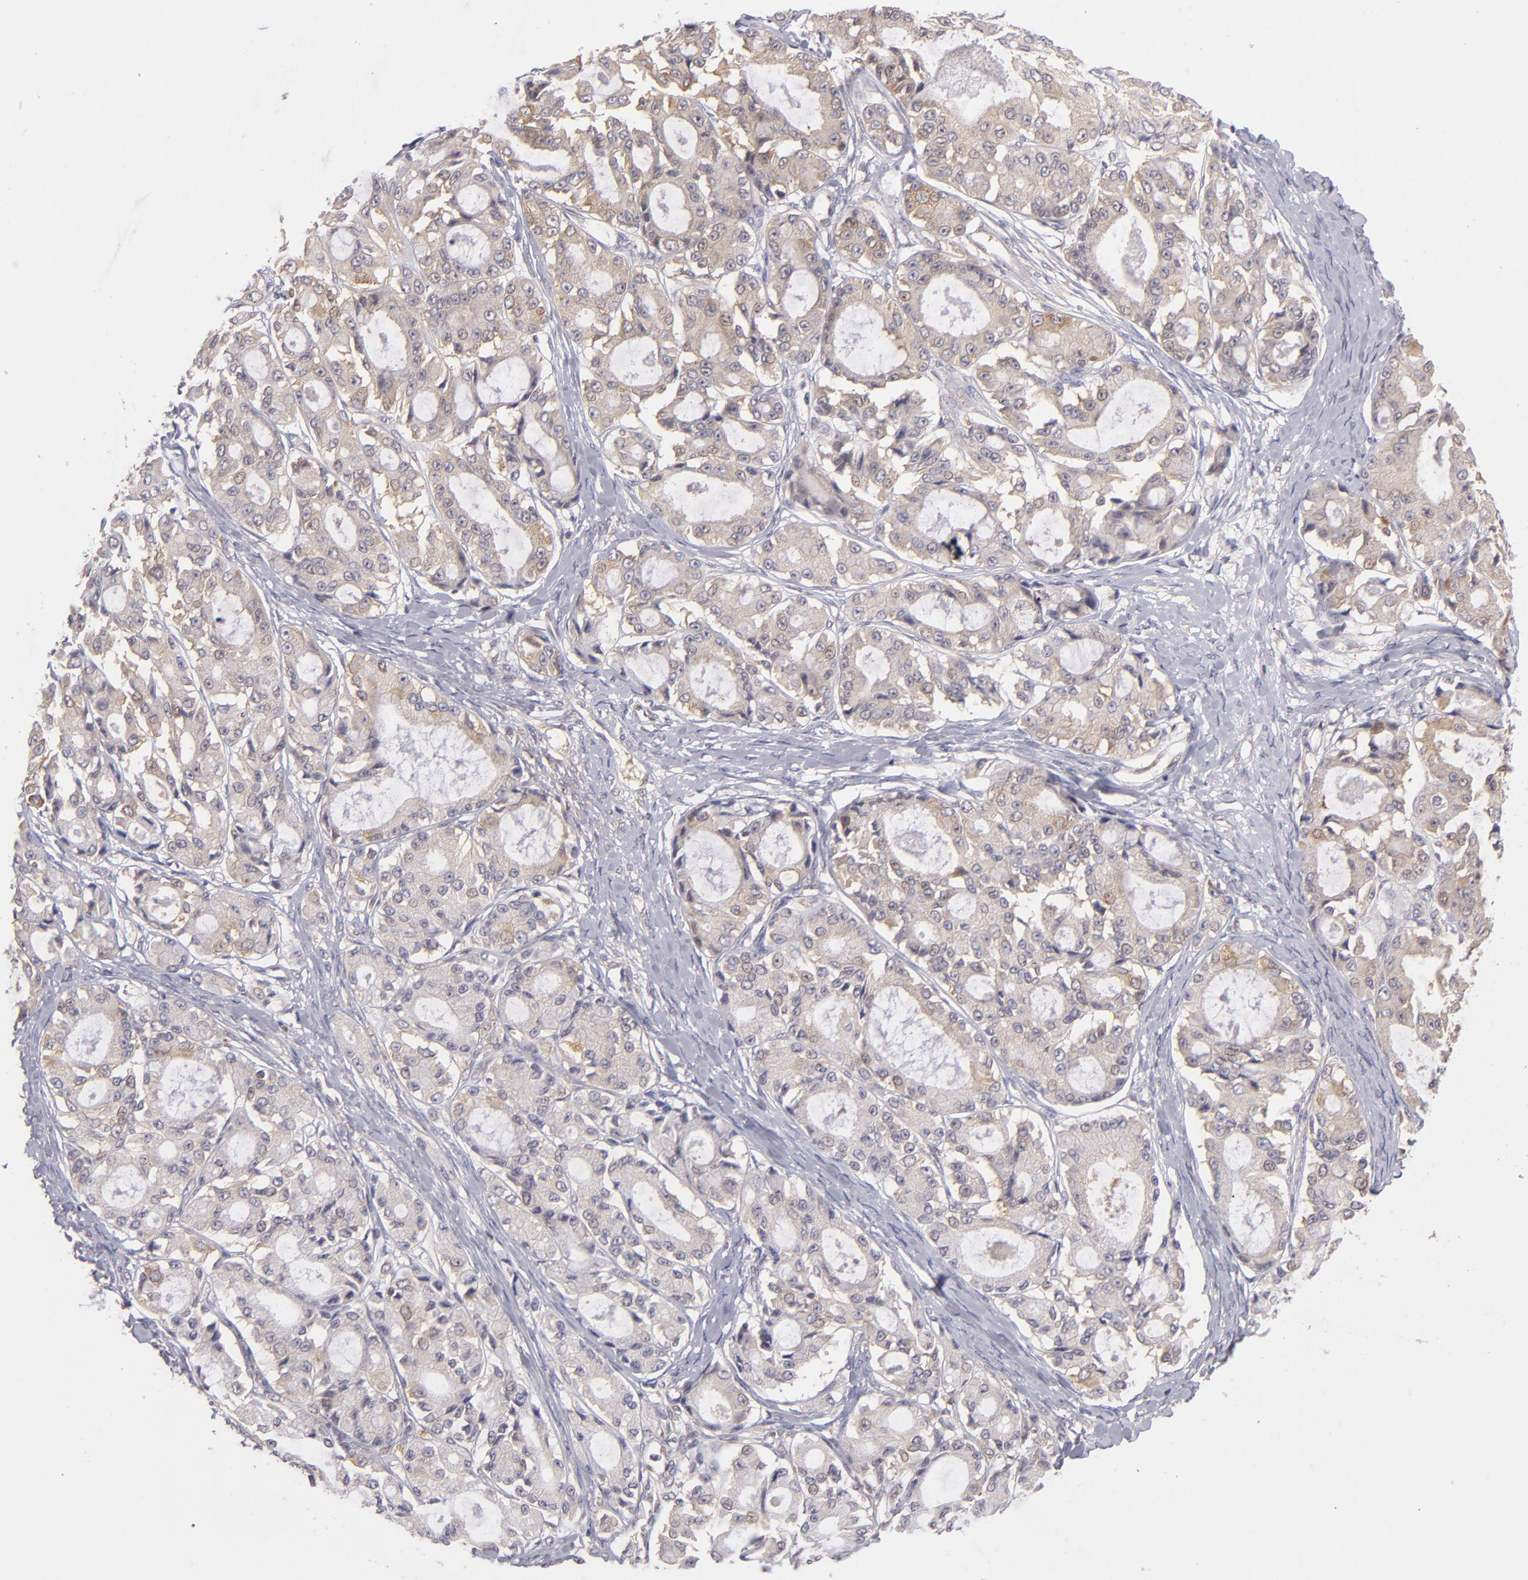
{"staining": {"intensity": "moderate", "quantity": "25%-75%", "location": "cytoplasmic/membranous"}, "tissue": "ovarian cancer", "cell_type": "Tumor cells", "image_type": "cancer", "snomed": [{"axis": "morphology", "description": "Carcinoma, endometroid"}, {"axis": "topography", "description": "Ovary"}], "caption": "A micrograph of ovarian cancer (endometroid carcinoma) stained for a protein demonstrates moderate cytoplasmic/membranous brown staining in tumor cells.", "gene": "PTPN13", "patient": {"sex": "female", "age": 61}}